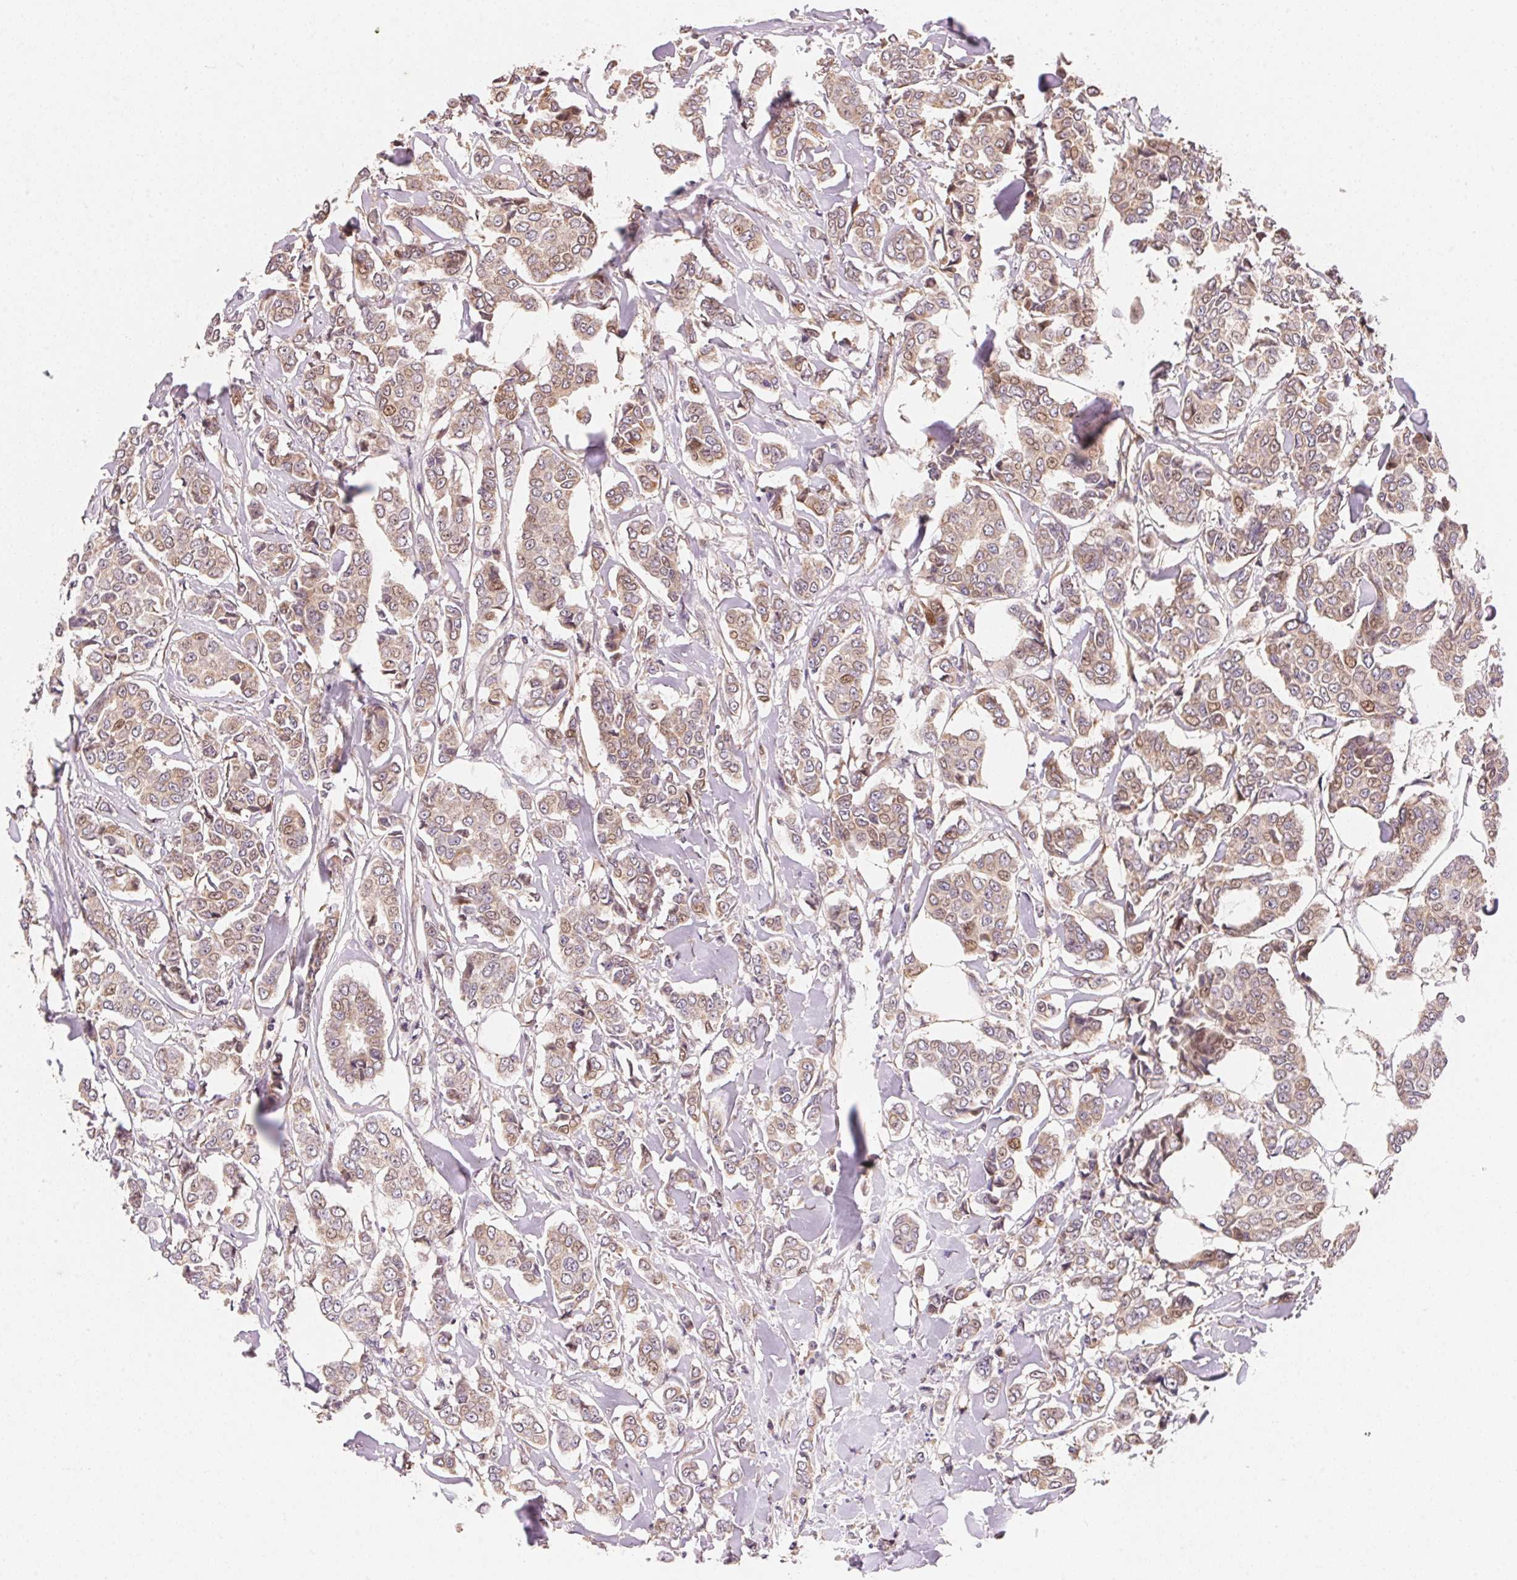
{"staining": {"intensity": "weak", "quantity": ">75%", "location": "cytoplasmic/membranous"}, "tissue": "breast cancer", "cell_type": "Tumor cells", "image_type": "cancer", "snomed": [{"axis": "morphology", "description": "Duct carcinoma"}, {"axis": "topography", "description": "Breast"}], "caption": "A photomicrograph showing weak cytoplasmic/membranous positivity in about >75% of tumor cells in breast cancer (infiltrating ductal carcinoma), as visualized by brown immunohistochemical staining.", "gene": "TNIP2", "patient": {"sex": "female", "age": 94}}